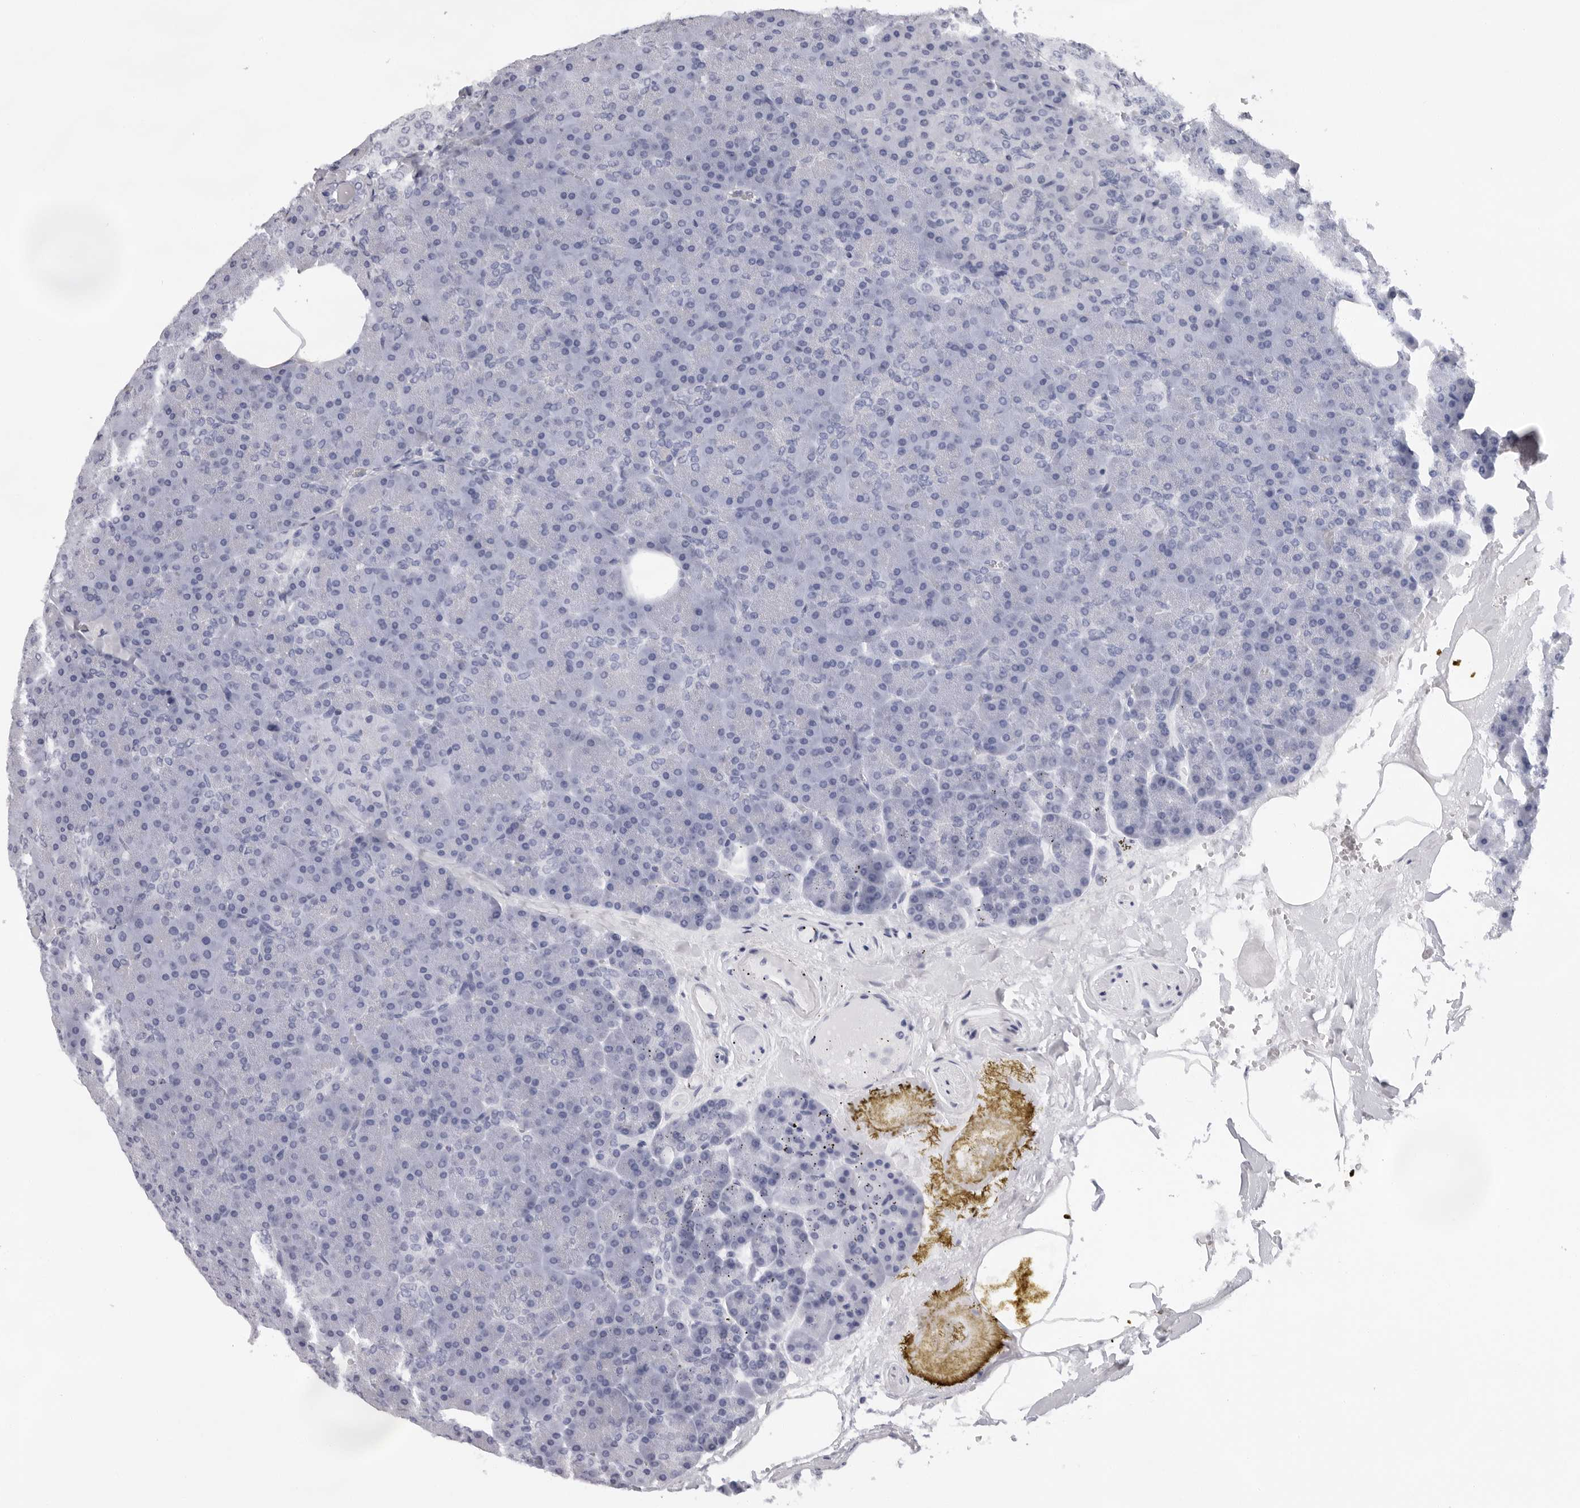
{"staining": {"intensity": "negative", "quantity": "none", "location": "none"}, "tissue": "pancreas", "cell_type": "Exocrine glandular cells", "image_type": "normal", "snomed": [{"axis": "morphology", "description": "Normal tissue, NOS"}, {"axis": "topography", "description": "Pancreas"}], "caption": "The immunohistochemistry (IHC) image has no significant positivity in exocrine glandular cells of pancreas.", "gene": "USP1", "patient": {"sex": "female", "age": 35}}